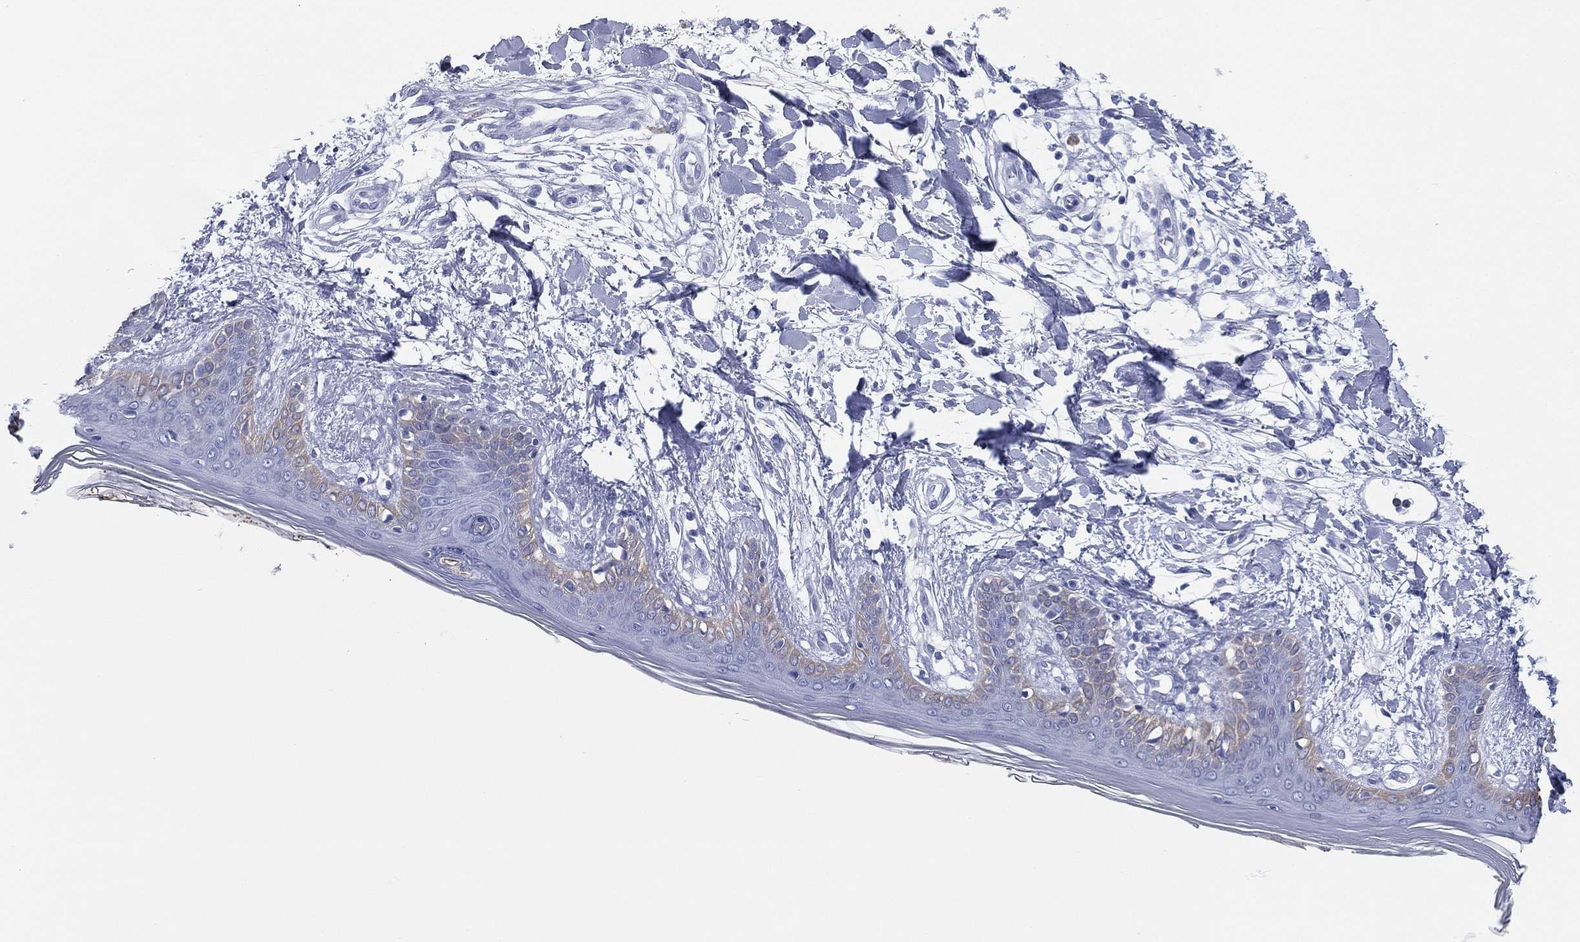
{"staining": {"intensity": "negative", "quantity": "none", "location": "none"}, "tissue": "skin", "cell_type": "Fibroblasts", "image_type": "normal", "snomed": [{"axis": "morphology", "description": "Normal tissue, NOS"}, {"axis": "morphology", "description": "Malignant melanoma, NOS"}, {"axis": "topography", "description": "Skin"}], "caption": "Normal skin was stained to show a protein in brown. There is no significant positivity in fibroblasts. The staining was performed using DAB to visualize the protein expression in brown, while the nuclei were stained in blue with hematoxylin (Magnification: 20x).", "gene": "CD79A", "patient": {"sex": "female", "age": 34}}